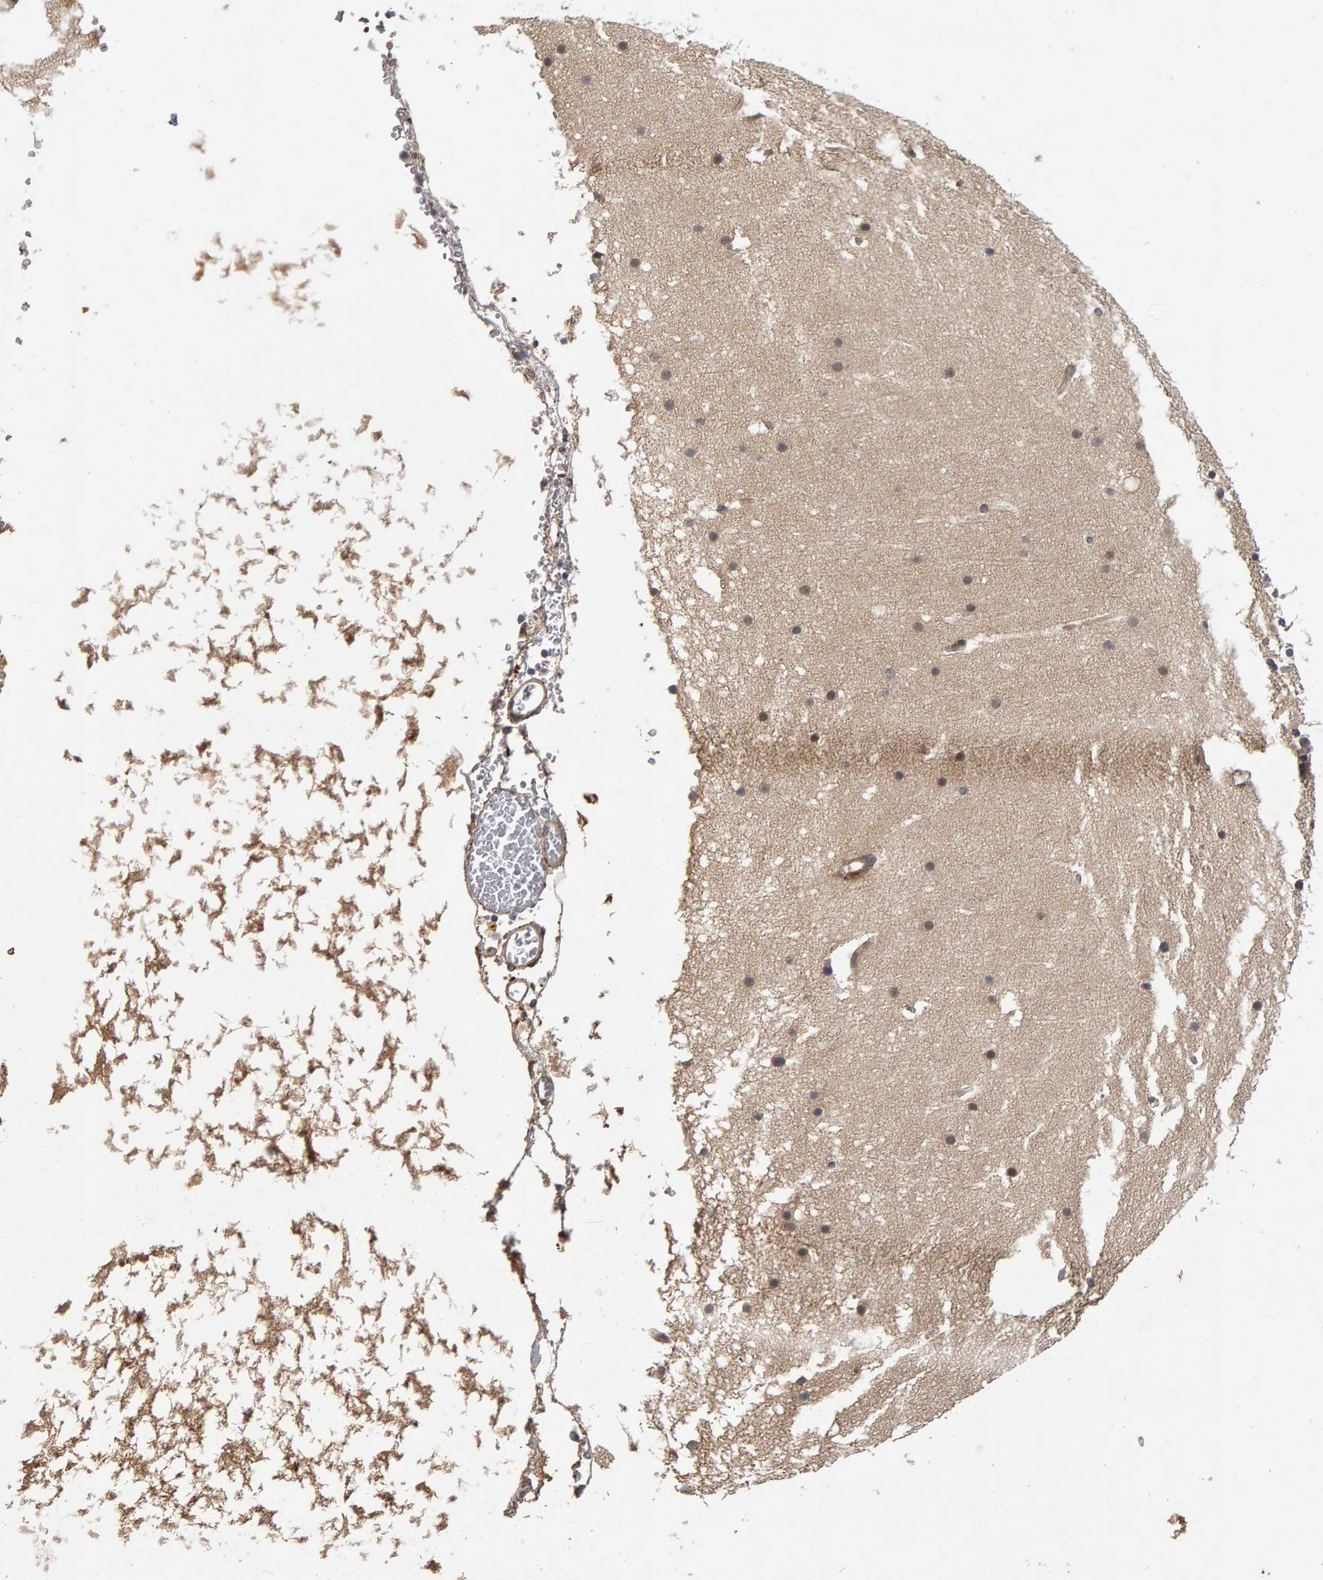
{"staining": {"intensity": "weak", "quantity": "<25%", "location": "cytoplasmic/membranous"}, "tissue": "cerebellum", "cell_type": "Cells in granular layer", "image_type": "normal", "snomed": [{"axis": "morphology", "description": "Normal tissue, NOS"}, {"axis": "topography", "description": "Cerebellum"}], "caption": "The immunohistochemistry (IHC) histopathology image has no significant positivity in cells in granular layer of cerebellum.", "gene": "CDCA5", "patient": {"sex": "male", "age": 57}}